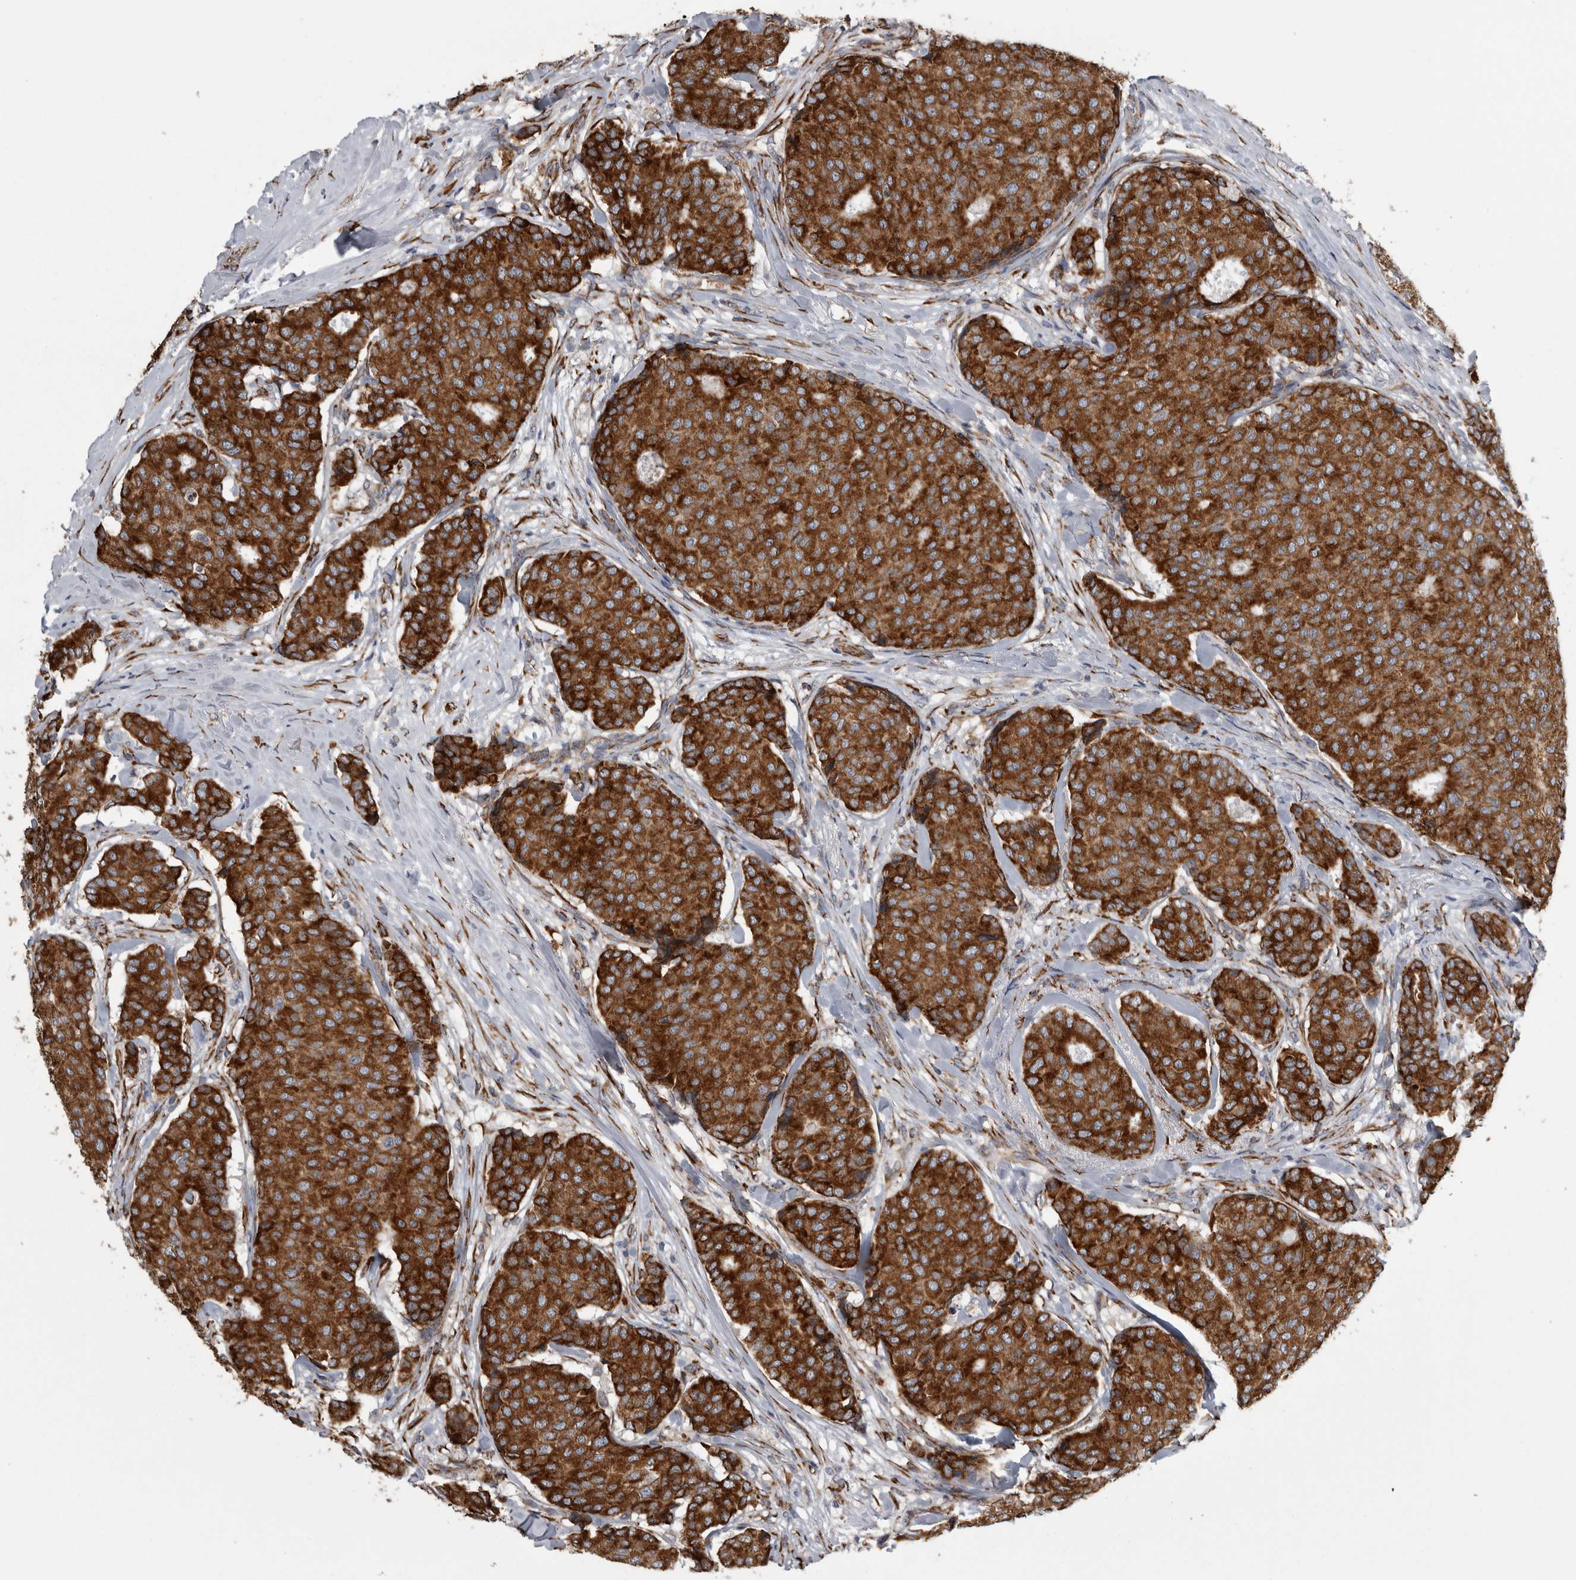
{"staining": {"intensity": "strong", "quantity": ">75%", "location": "cytoplasmic/membranous"}, "tissue": "breast cancer", "cell_type": "Tumor cells", "image_type": "cancer", "snomed": [{"axis": "morphology", "description": "Duct carcinoma"}, {"axis": "topography", "description": "Breast"}], "caption": "Immunohistochemistry (IHC) (DAB) staining of human breast cancer (invasive ductal carcinoma) reveals strong cytoplasmic/membranous protein staining in about >75% of tumor cells.", "gene": "FHIP2B", "patient": {"sex": "female", "age": 75}}